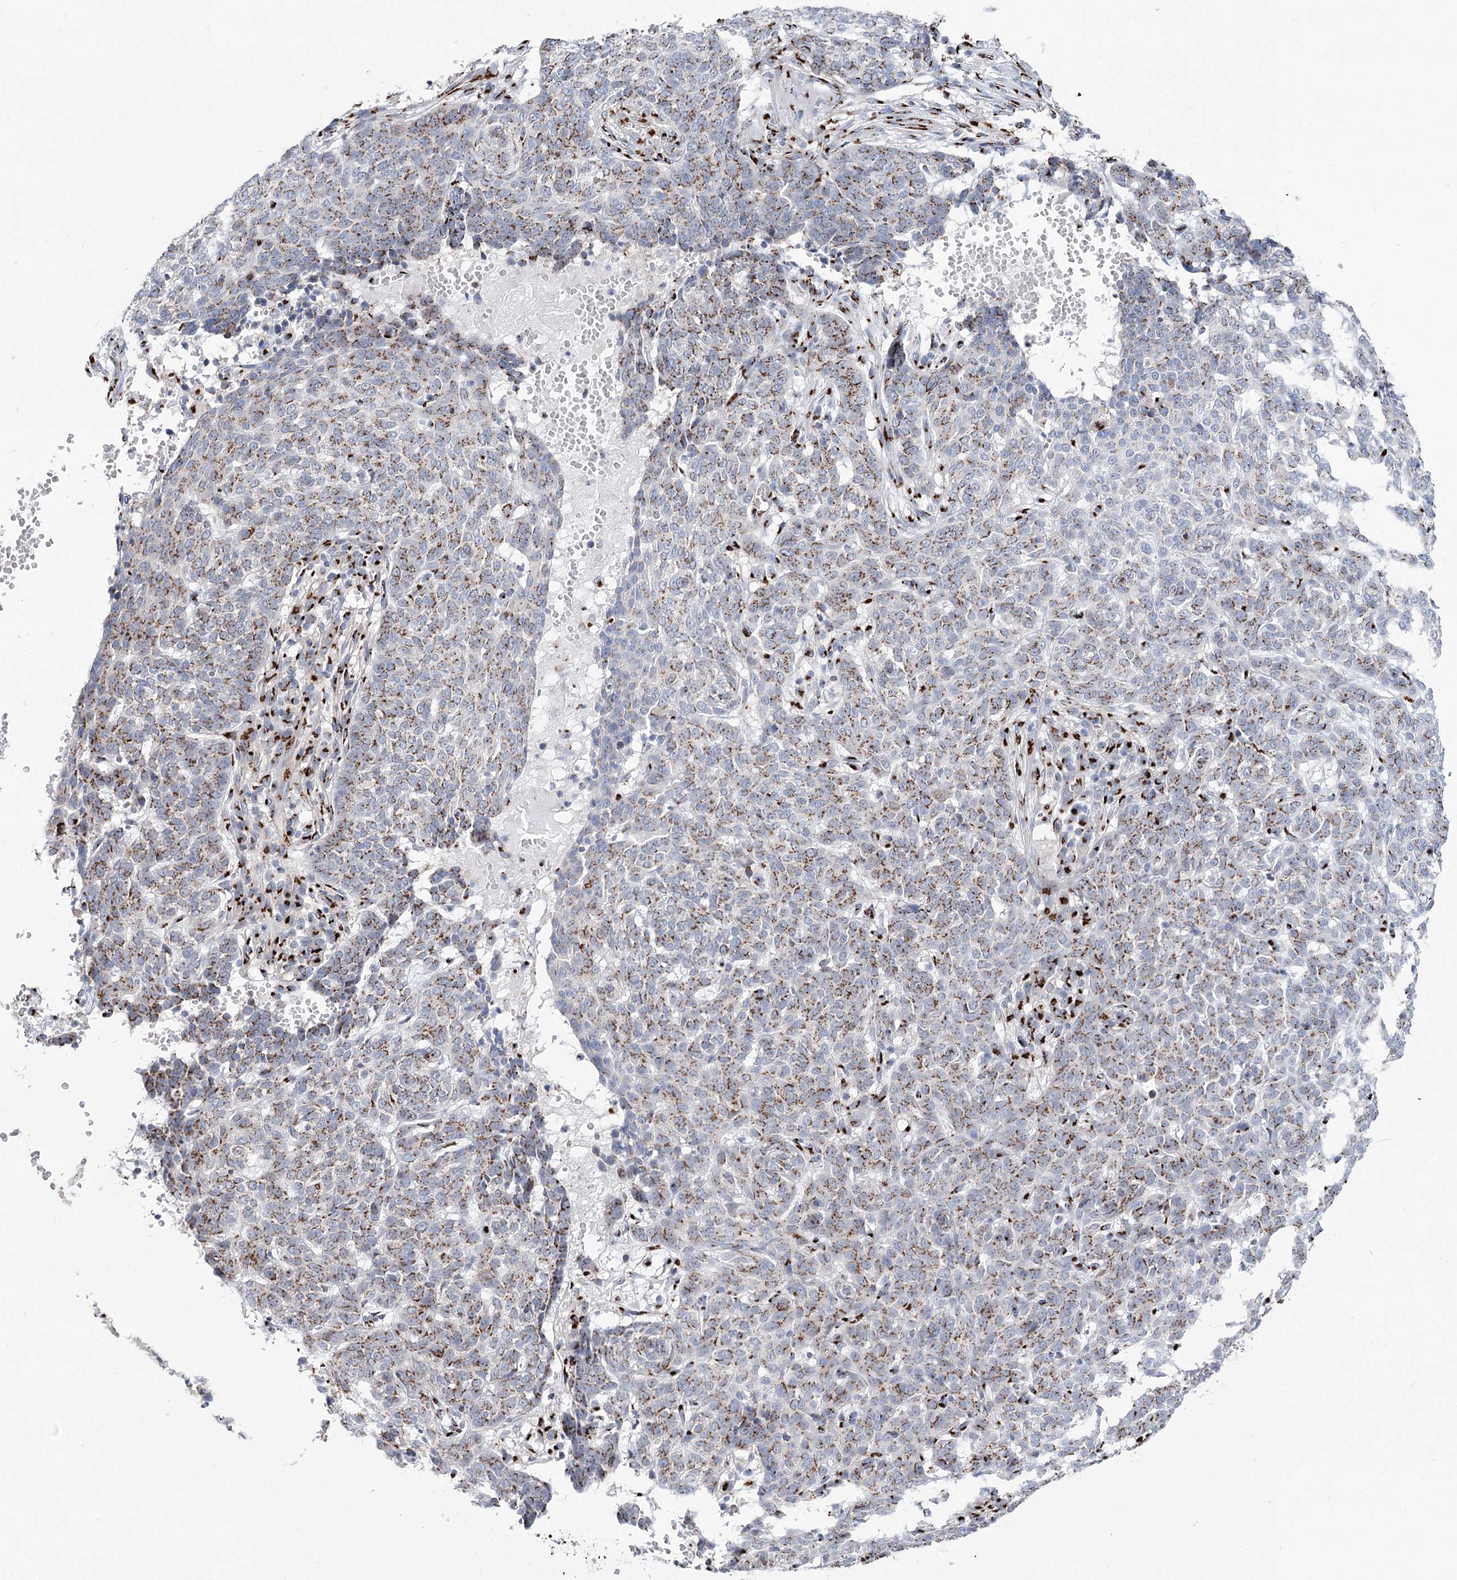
{"staining": {"intensity": "moderate", "quantity": ">75%", "location": "cytoplasmic/membranous"}, "tissue": "skin cancer", "cell_type": "Tumor cells", "image_type": "cancer", "snomed": [{"axis": "morphology", "description": "Basal cell carcinoma"}, {"axis": "topography", "description": "Skin"}], "caption": "Immunohistochemistry photomicrograph of neoplastic tissue: skin cancer stained using IHC displays medium levels of moderate protein expression localized specifically in the cytoplasmic/membranous of tumor cells, appearing as a cytoplasmic/membranous brown color.", "gene": "TMEM165", "patient": {"sex": "male", "age": 85}}